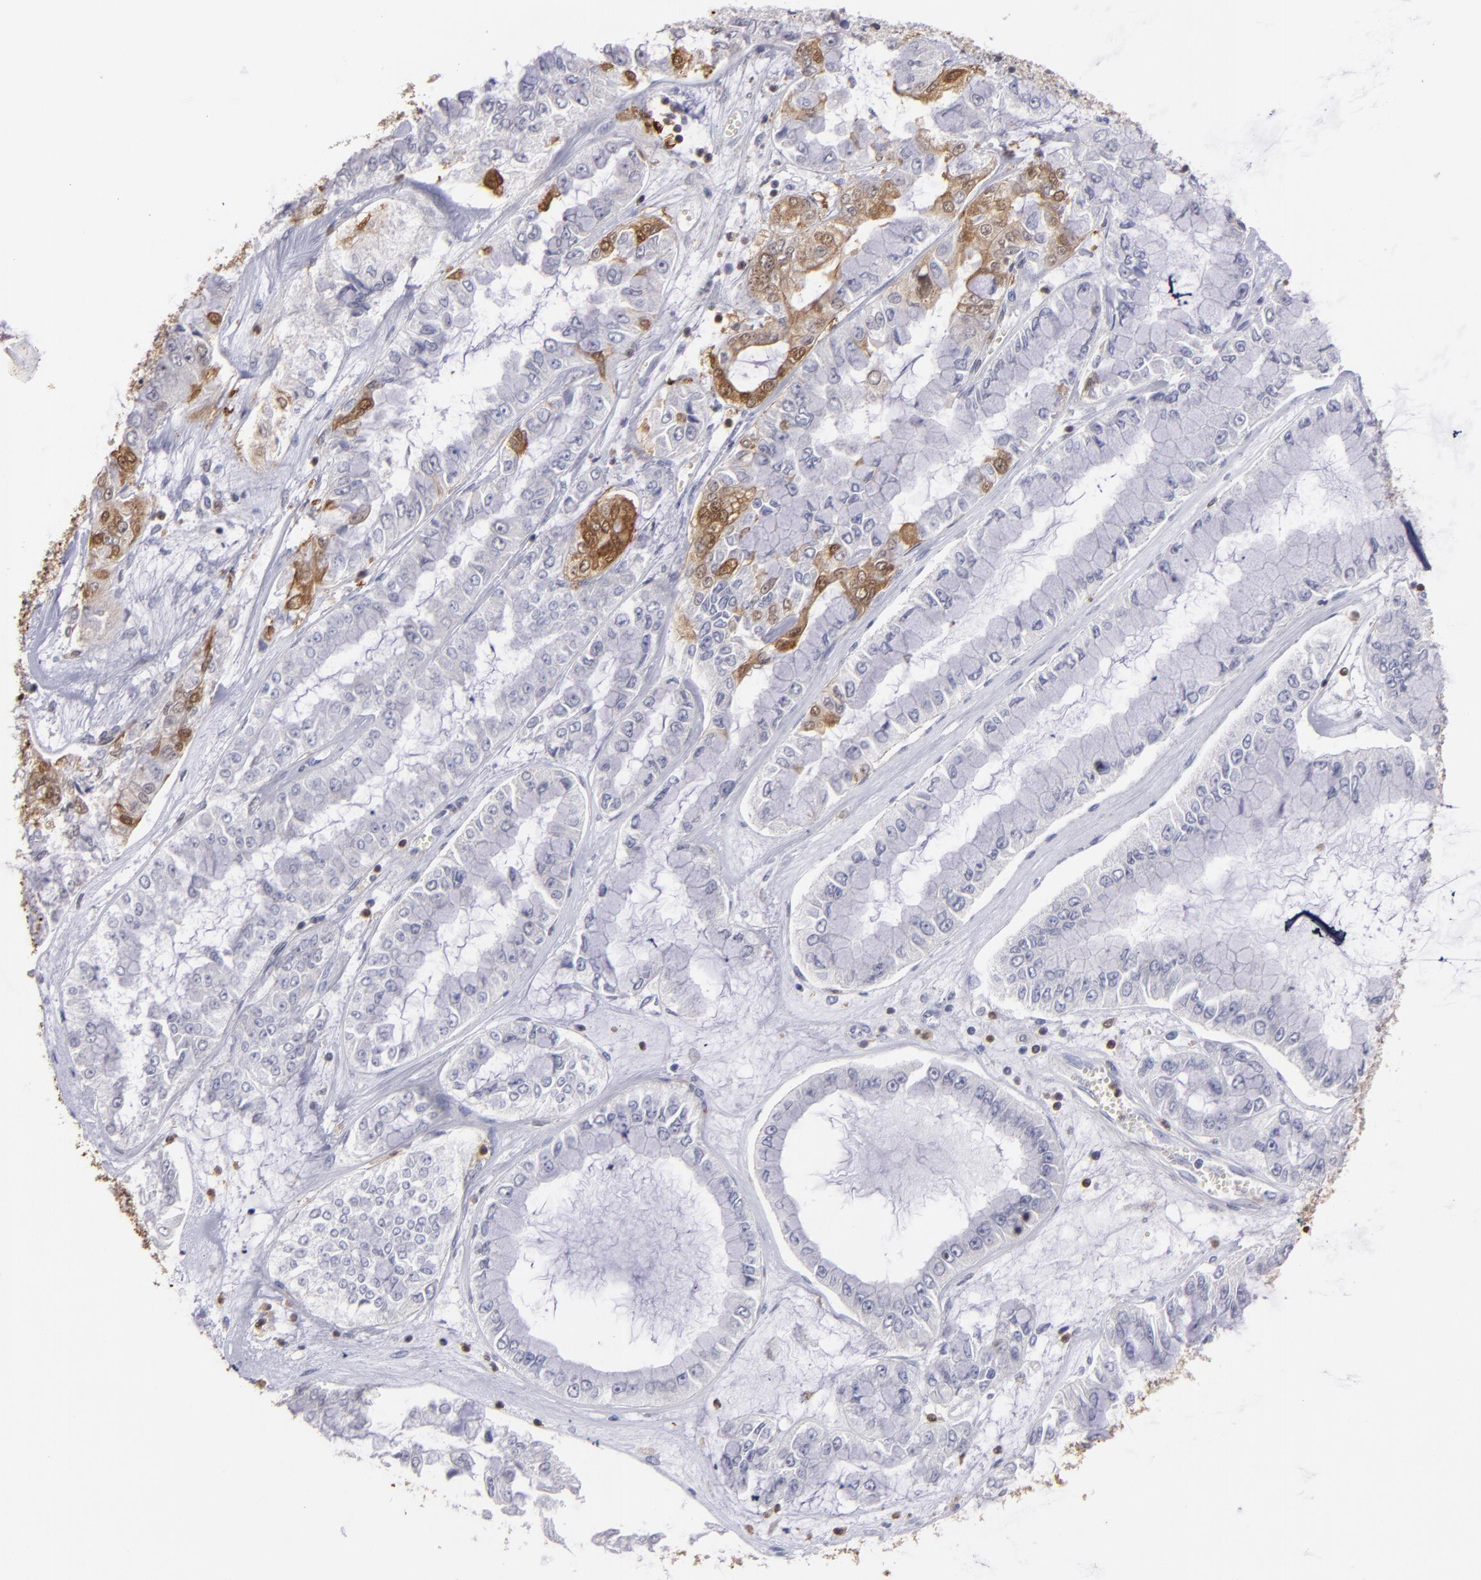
{"staining": {"intensity": "moderate", "quantity": "<25%", "location": "cytoplasmic/membranous,nuclear"}, "tissue": "liver cancer", "cell_type": "Tumor cells", "image_type": "cancer", "snomed": [{"axis": "morphology", "description": "Cholangiocarcinoma"}, {"axis": "topography", "description": "Liver"}], "caption": "This histopathology image displays IHC staining of human liver cancer (cholangiocarcinoma), with low moderate cytoplasmic/membranous and nuclear staining in approximately <25% of tumor cells.", "gene": "S100A2", "patient": {"sex": "female", "age": 79}}